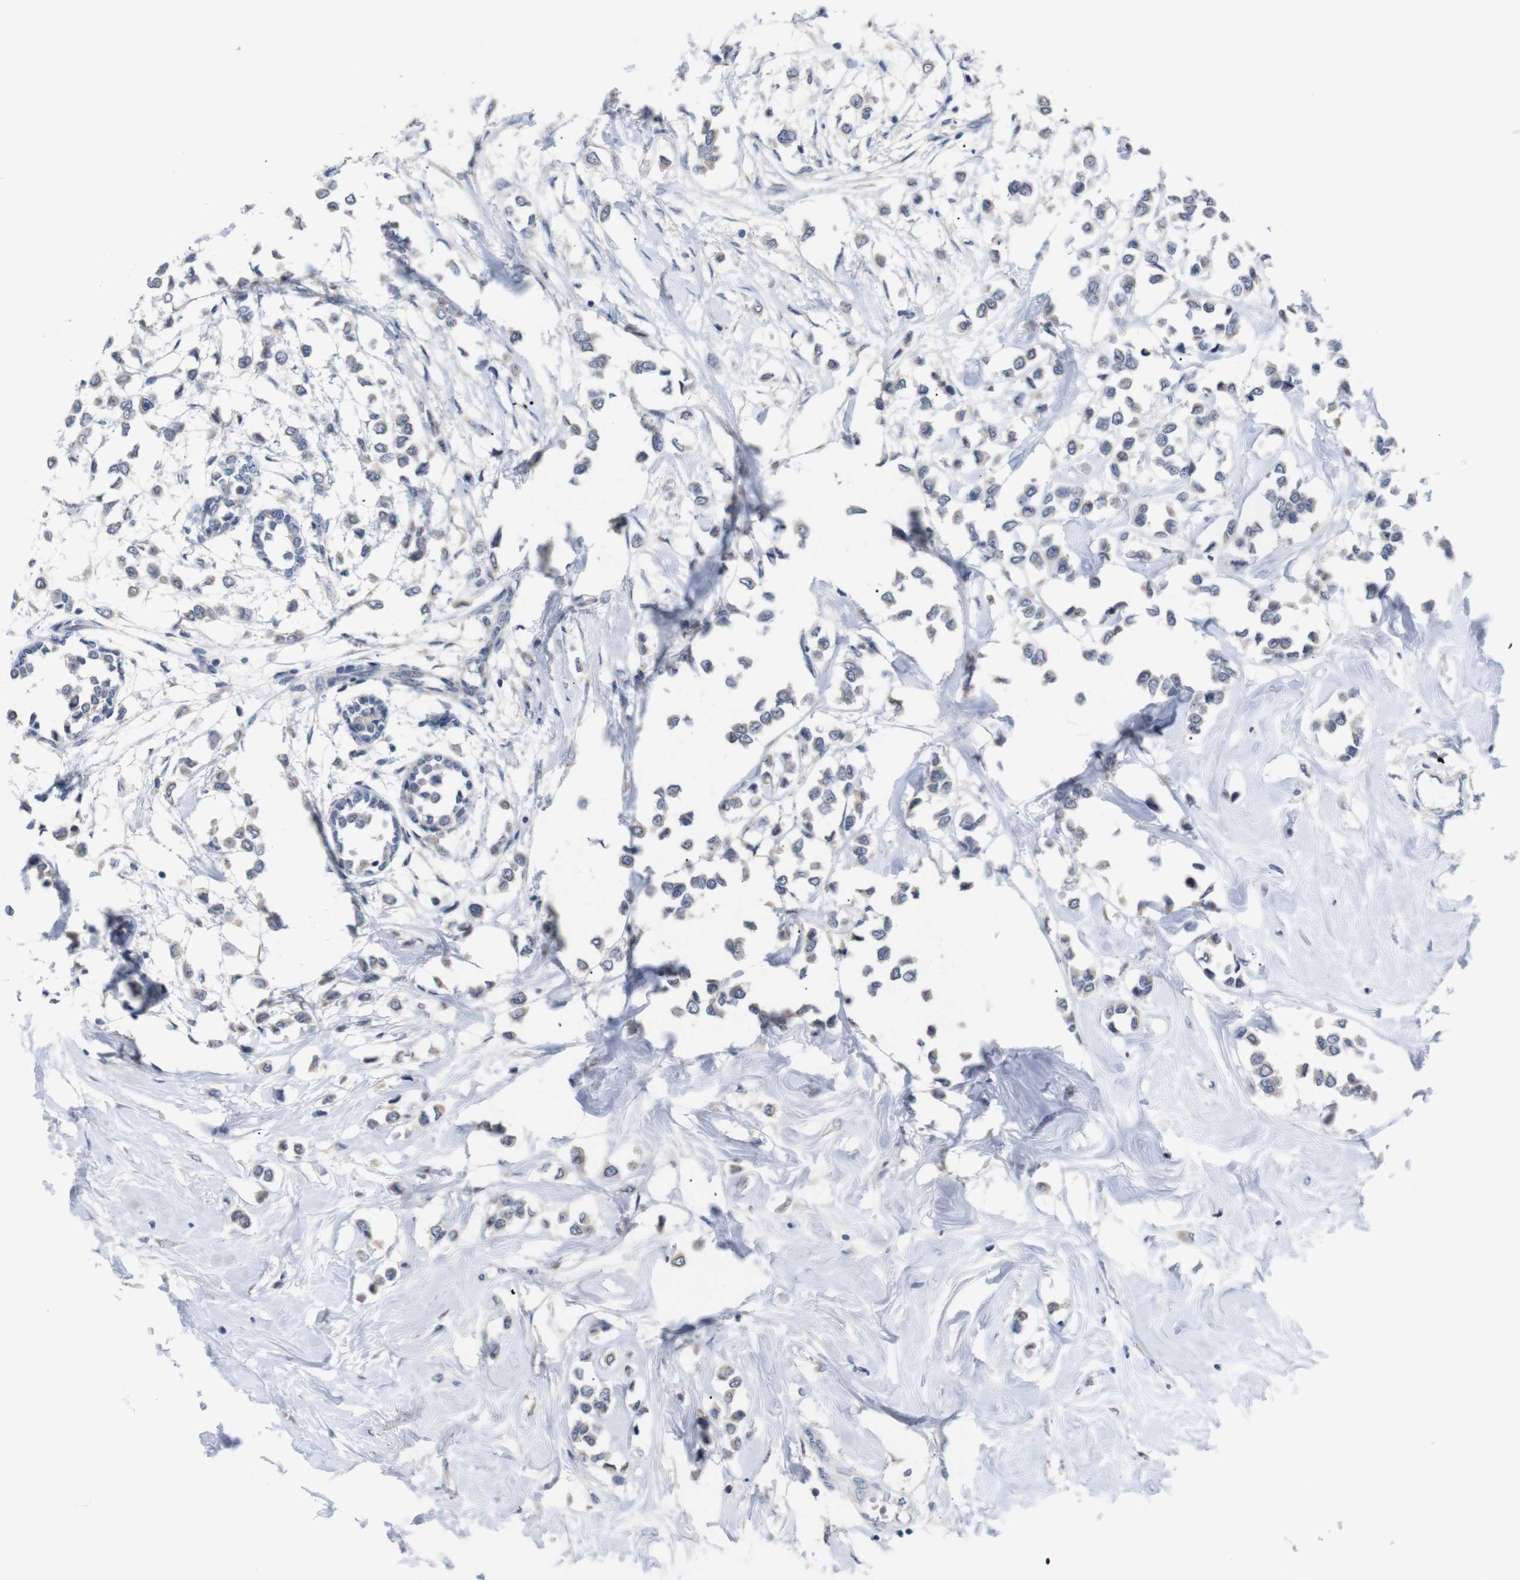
{"staining": {"intensity": "weak", "quantity": "<25%", "location": "cytoplasmic/membranous"}, "tissue": "breast cancer", "cell_type": "Tumor cells", "image_type": "cancer", "snomed": [{"axis": "morphology", "description": "Lobular carcinoma"}, {"axis": "topography", "description": "Breast"}], "caption": "Immunohistochemistry photomicrograph of neoplastic tissue: human lobular carcinoma (breast) stained with DAB displays no significant protein positivity in tumor cells.", "gene": "HNF1A", "patient": {"sex": "female", "age": 51}}